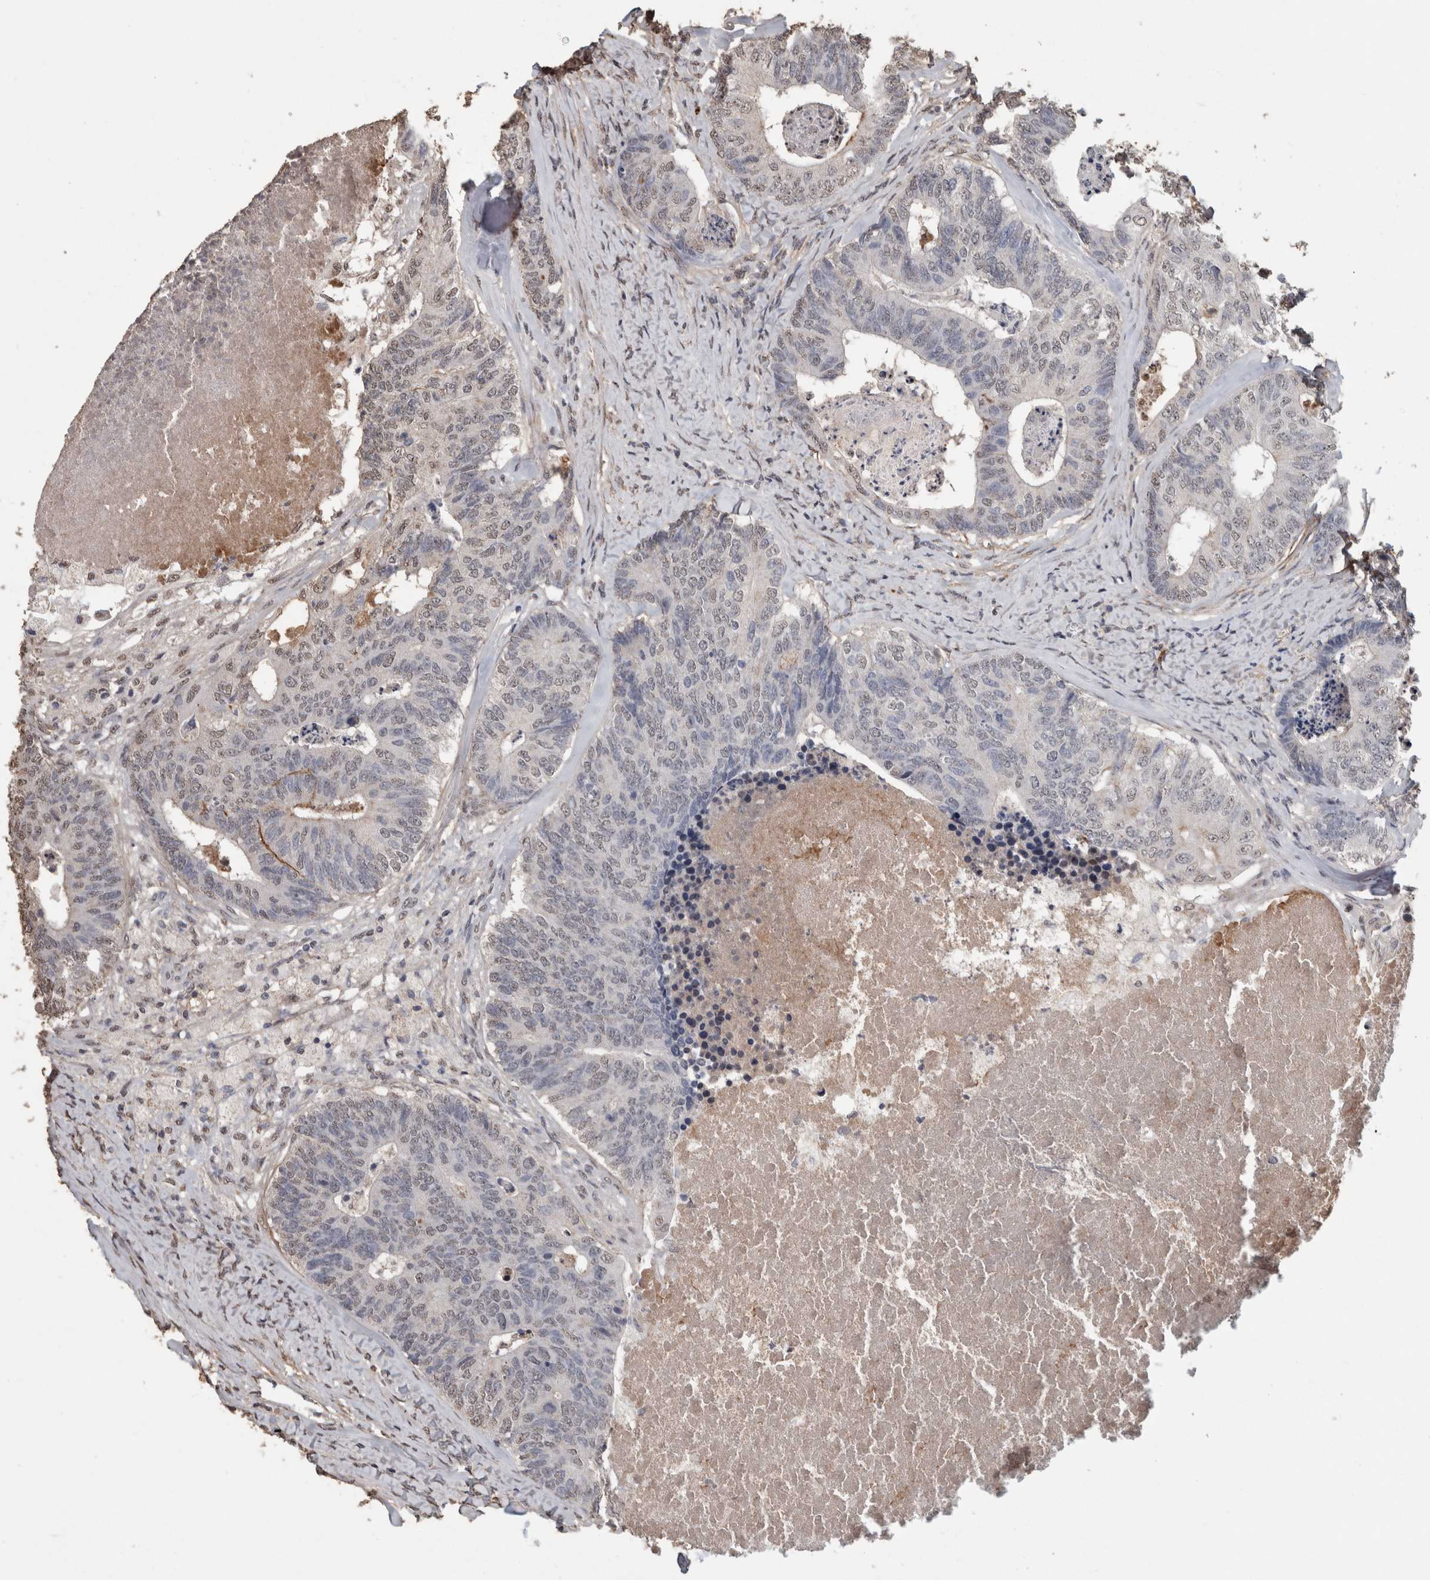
{"staining": {"intensity": "negative", "quantity": "none", "location": "none"}, "tissue": "colorectal cancer", "cell_type": "Tumor cells", "image_type": "cancer", "snomed": [{"axis": "morphology", "description": "Adenocarcinoma, NOS"}, {"axis": "topography", "description": "Colon"}], "caption": "Tumor cells show no significant protein staining in colorectal adenocarcinoma. (DAB immunohistochemistry (IHC), high magnification).", "gene": "LTBP1", "patient": {"sex": "female", "age": 67}}